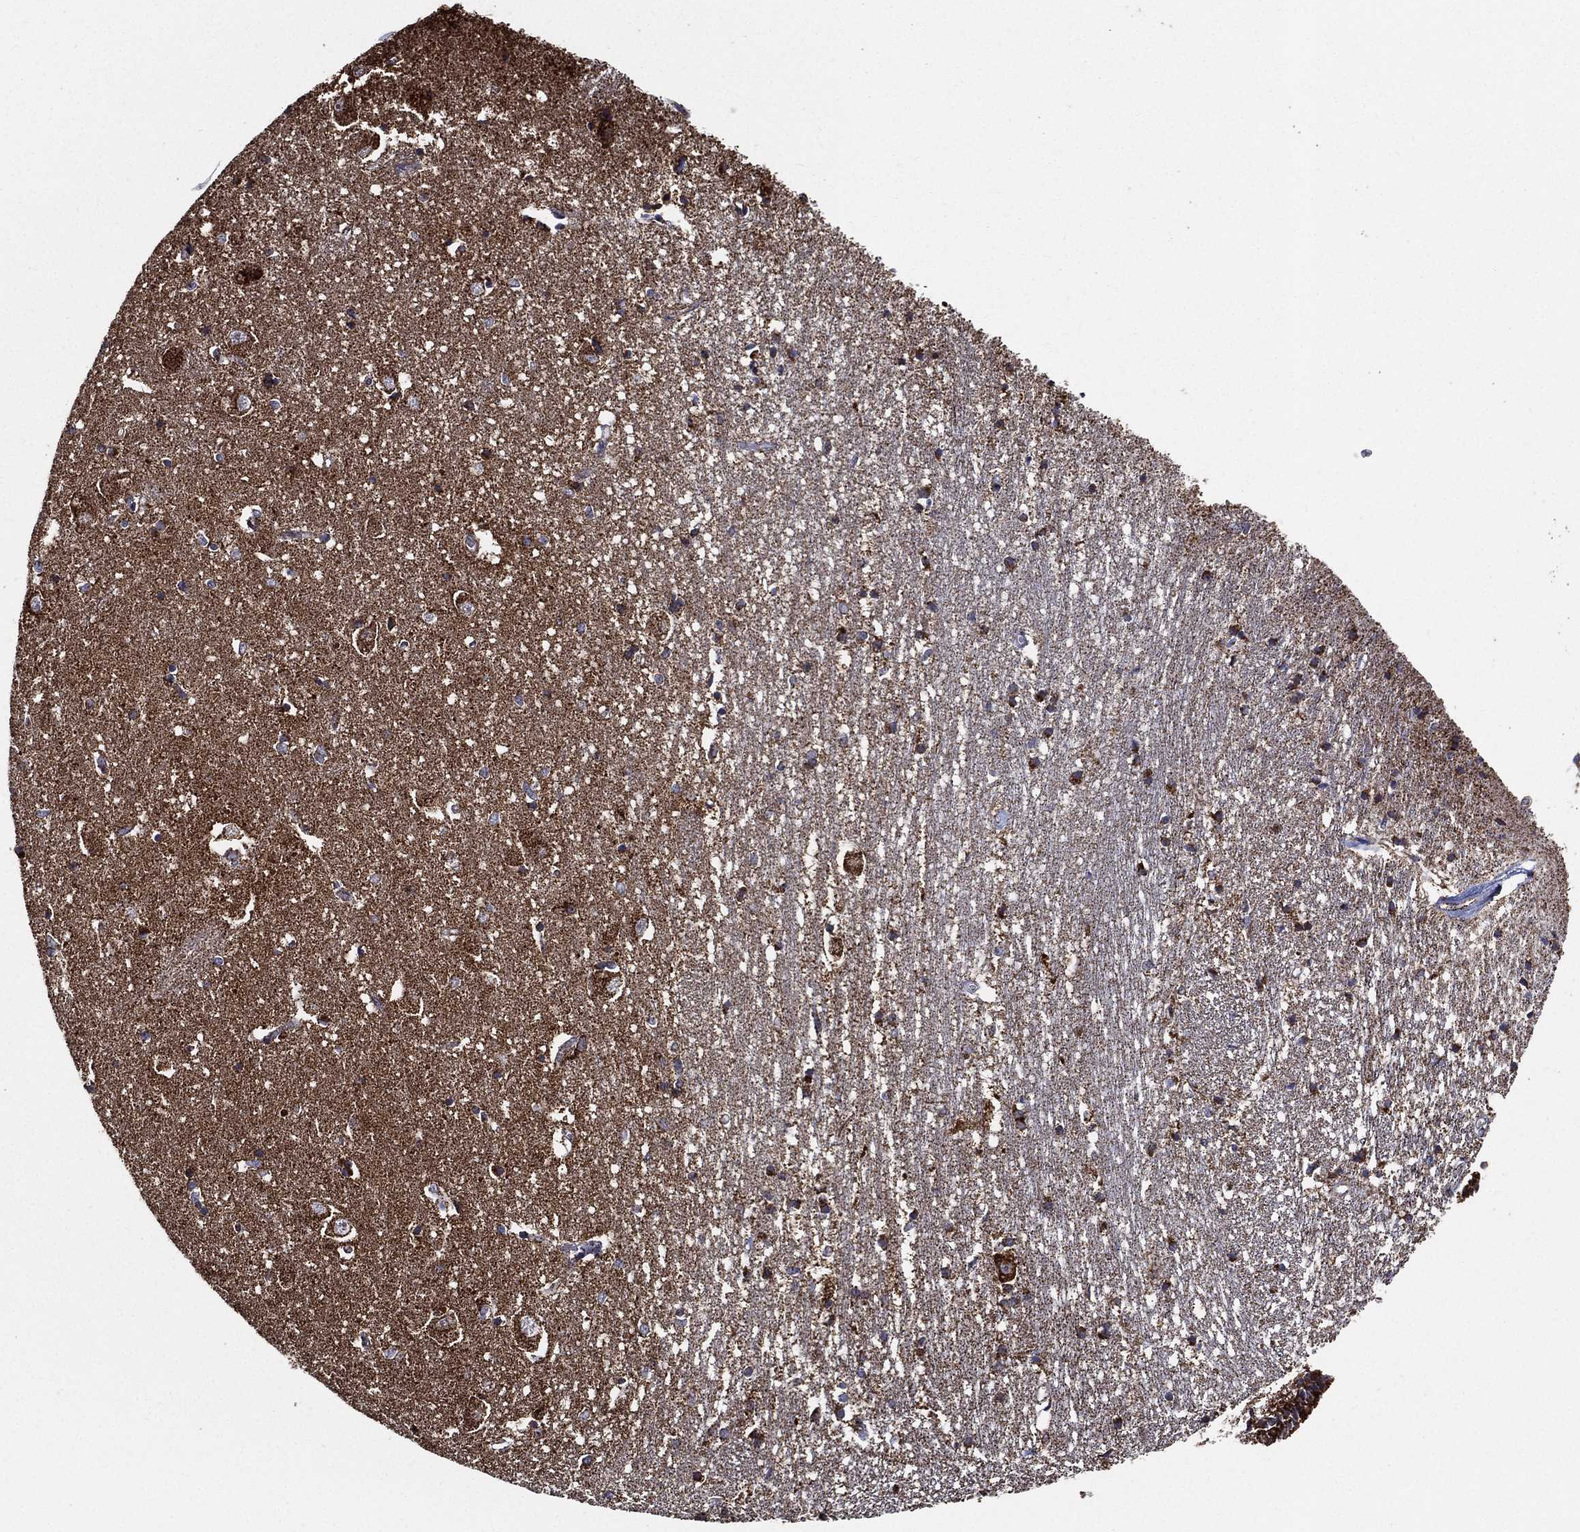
{"staining": {"intensity": "moderate", "quantity": "<25%", "location": "cytoplasmic/membranous"}, "tissue": "caudate", "cell_type": "Glial cells", "image_type": "normal", "snomed": [{"axis": "morphology", "description": "Normal tissue, NOS"}, {"axis": "topography", "description": "Lateral ventricle wall"}], "caption": "This histopathology image displays immunohistochemistry (IHC) staining of unremarkable caudate, with low moderate cytoplasmic/membranous positivity in about <25% of glial cells.", "gene": "NDUFAB1", "patient": {"sex": "male", "age": 54}}